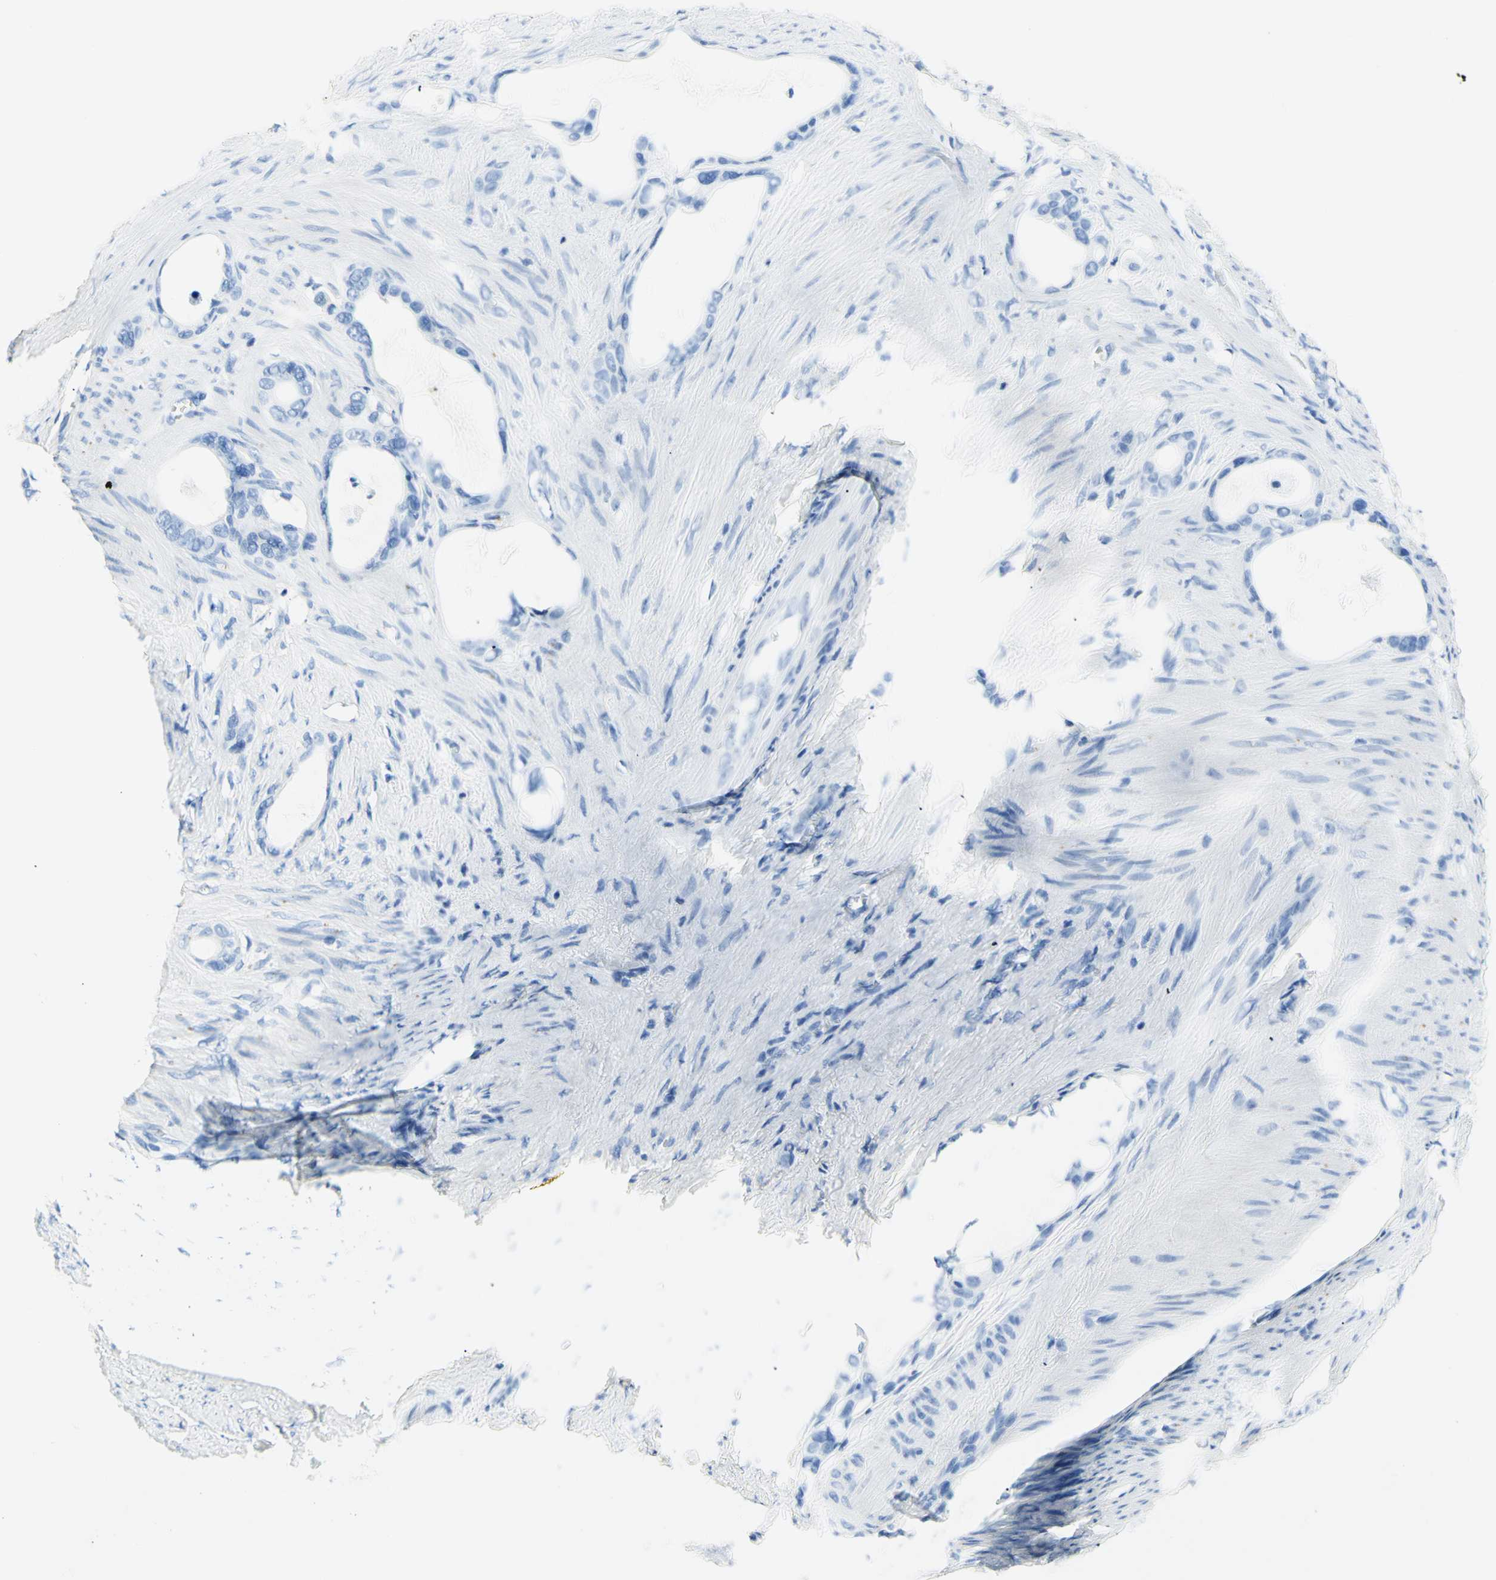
{"staining": {"intensity": "negative", "quantity": "none", "location": "none"}, "tissue": "stomach cancer", "cell_type": "Tumor cells", "image_type": "cancer", "snomed": [{"axis": "morphology", "description": "Adenocarcinoma, NOS"}, {"axis": "topography", "description": "Stomach"}], "caption": "A micrograph of stomach adenocarcinoma stained for a protein reveals no brown staining in tumor cells.", "gene": "MYH2", "patient": {"sex": "female", "age": 75}}